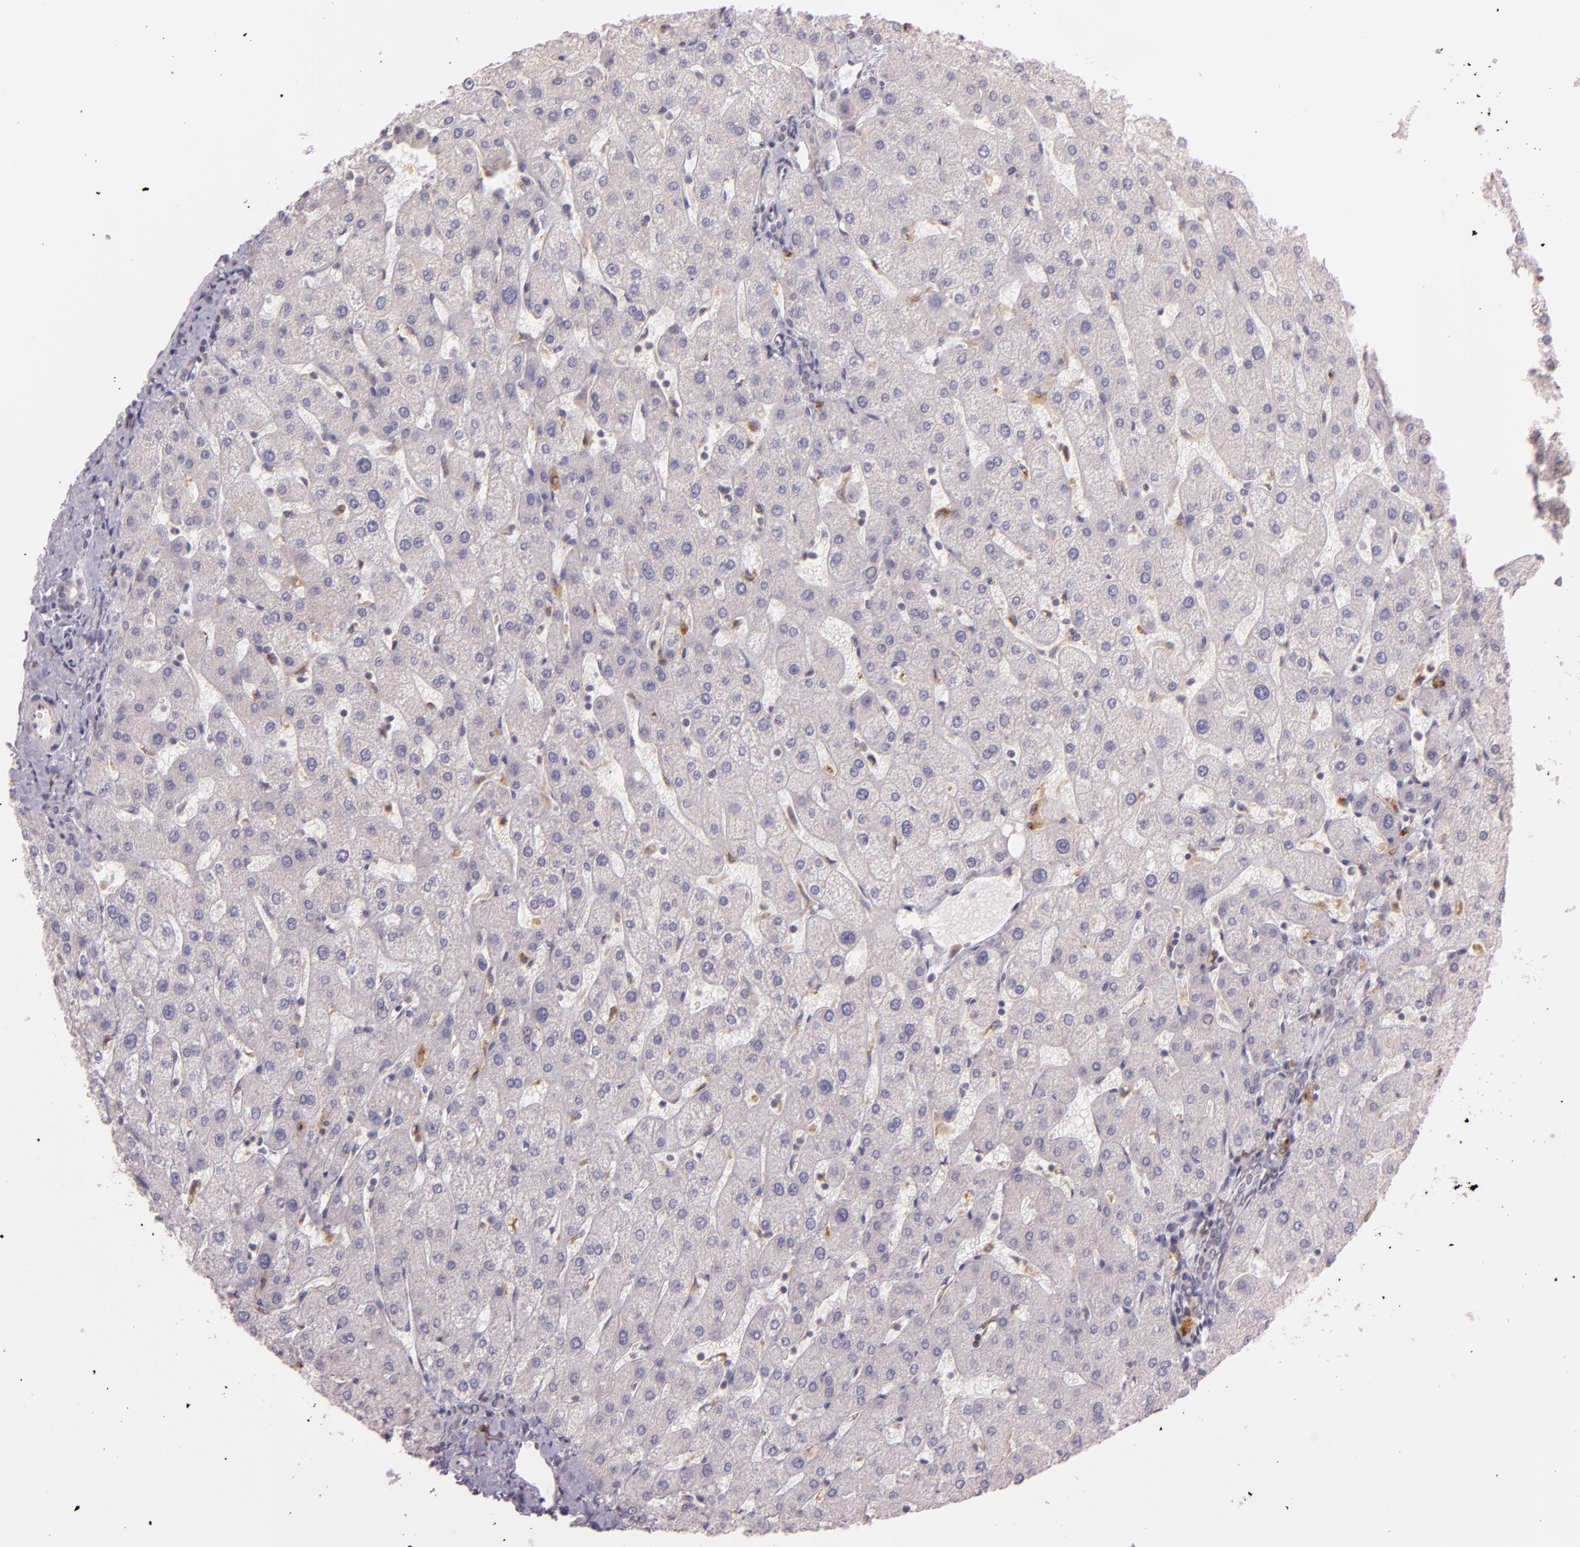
{"staining": {"intensity": "negative", "quantity": "none", "location": "none"}, "tissue": "liver", "cell_type": "Cholangiocytes", "image_type": "normal", "snomed": [{"axis": "morphology", "description": "Normal tissue, NOS"}, {"axis": "topography", "description": "Liver"}], "caption": "Immunohistochemical staining of normal human liver demonstrates no significant expression in cholangiocytes.", "gene": "LGMN", "patient": {"sex": "male", "age": 67}}